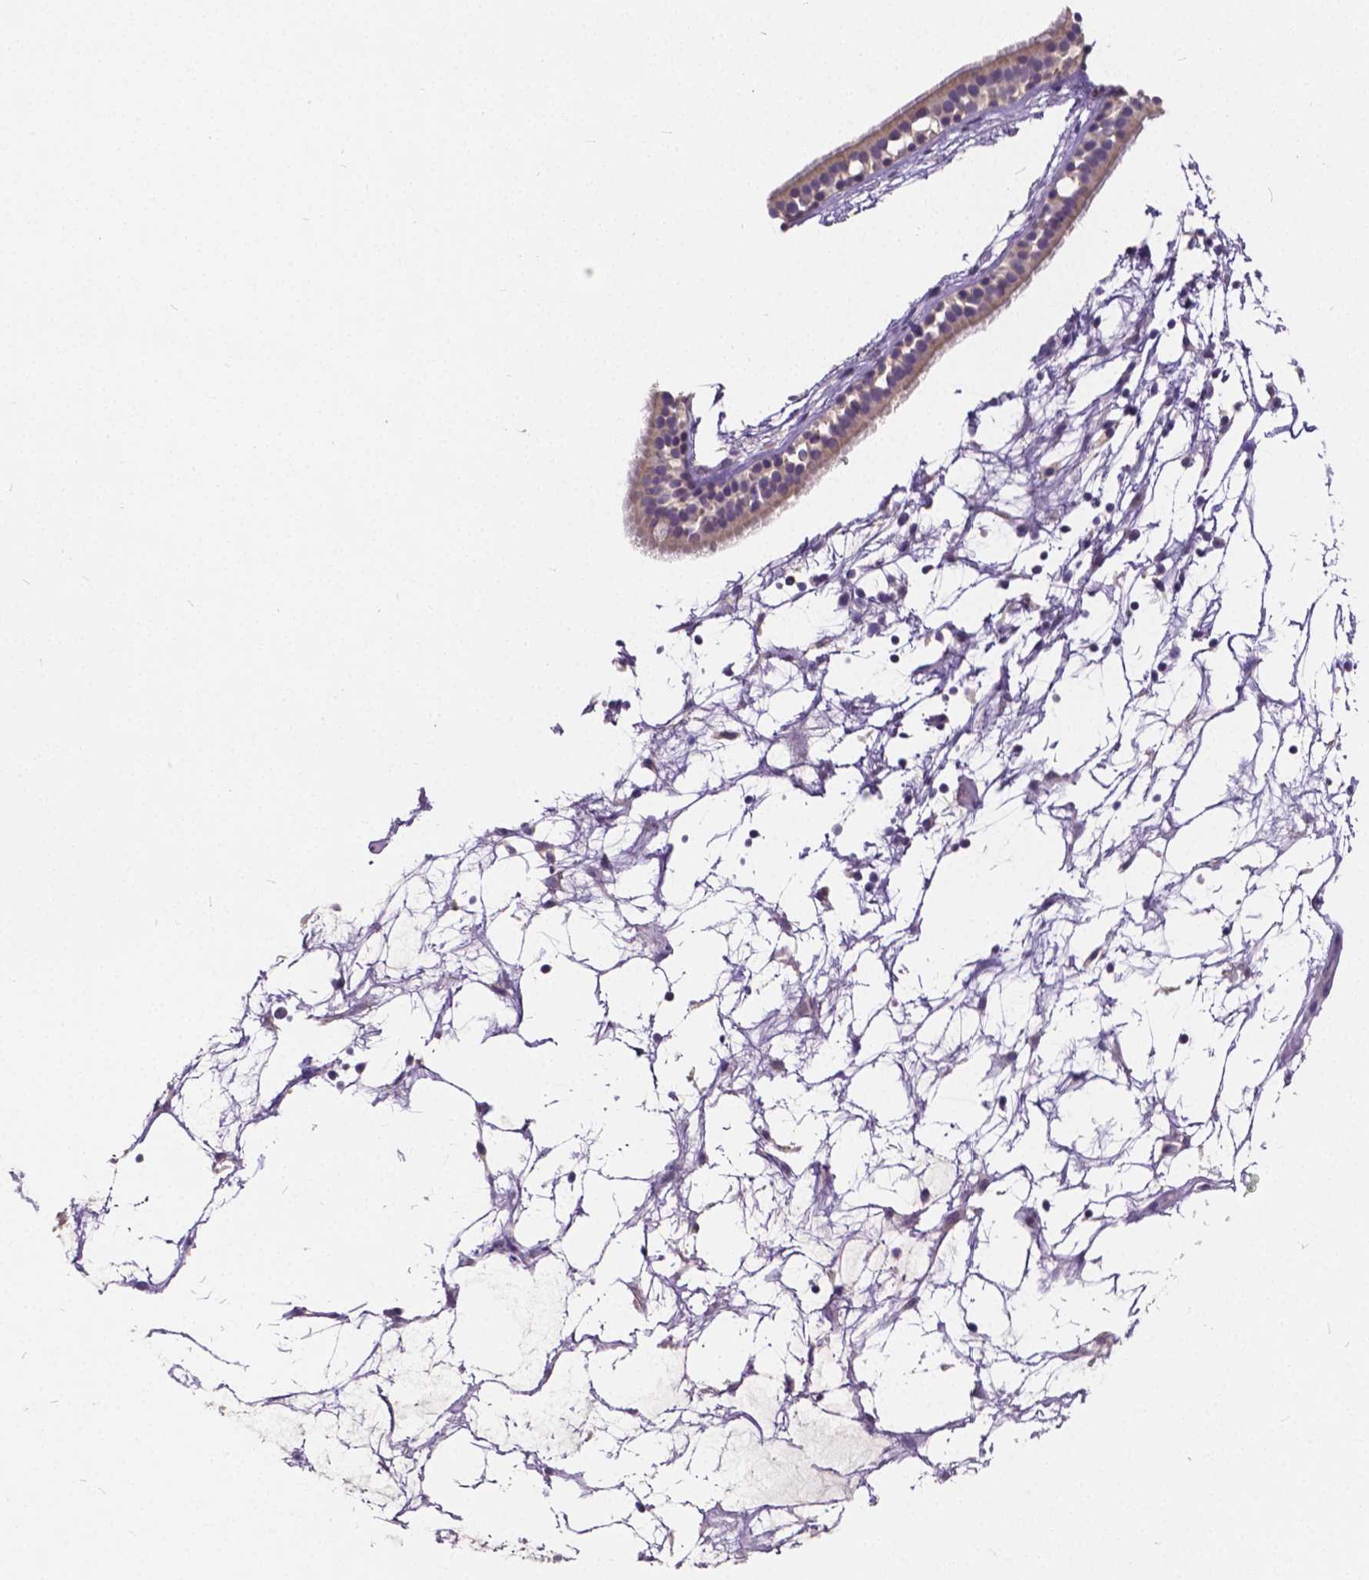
{"staining": {"intensity": "negative", "quantity": "none", "location": "none"}, "tissue": "nasopharynx", "cell_type": "Respiratory epithelial cells", "image_type": "normal", "snomed": [{"axis": "morphology", "description": "Normal tissue, NOS"}, {"axis": "topography", "description": "Nasopharynx"}], "caption": "Immunohistochemistry image of benign human nasopharynx stained for a protein (brown), which demonstrates no staining in respiratory epithelial cells. Nuclei are stained in blue.", "gene": "CTNNA2", "patient": {"sex": "male", "age": 68}}